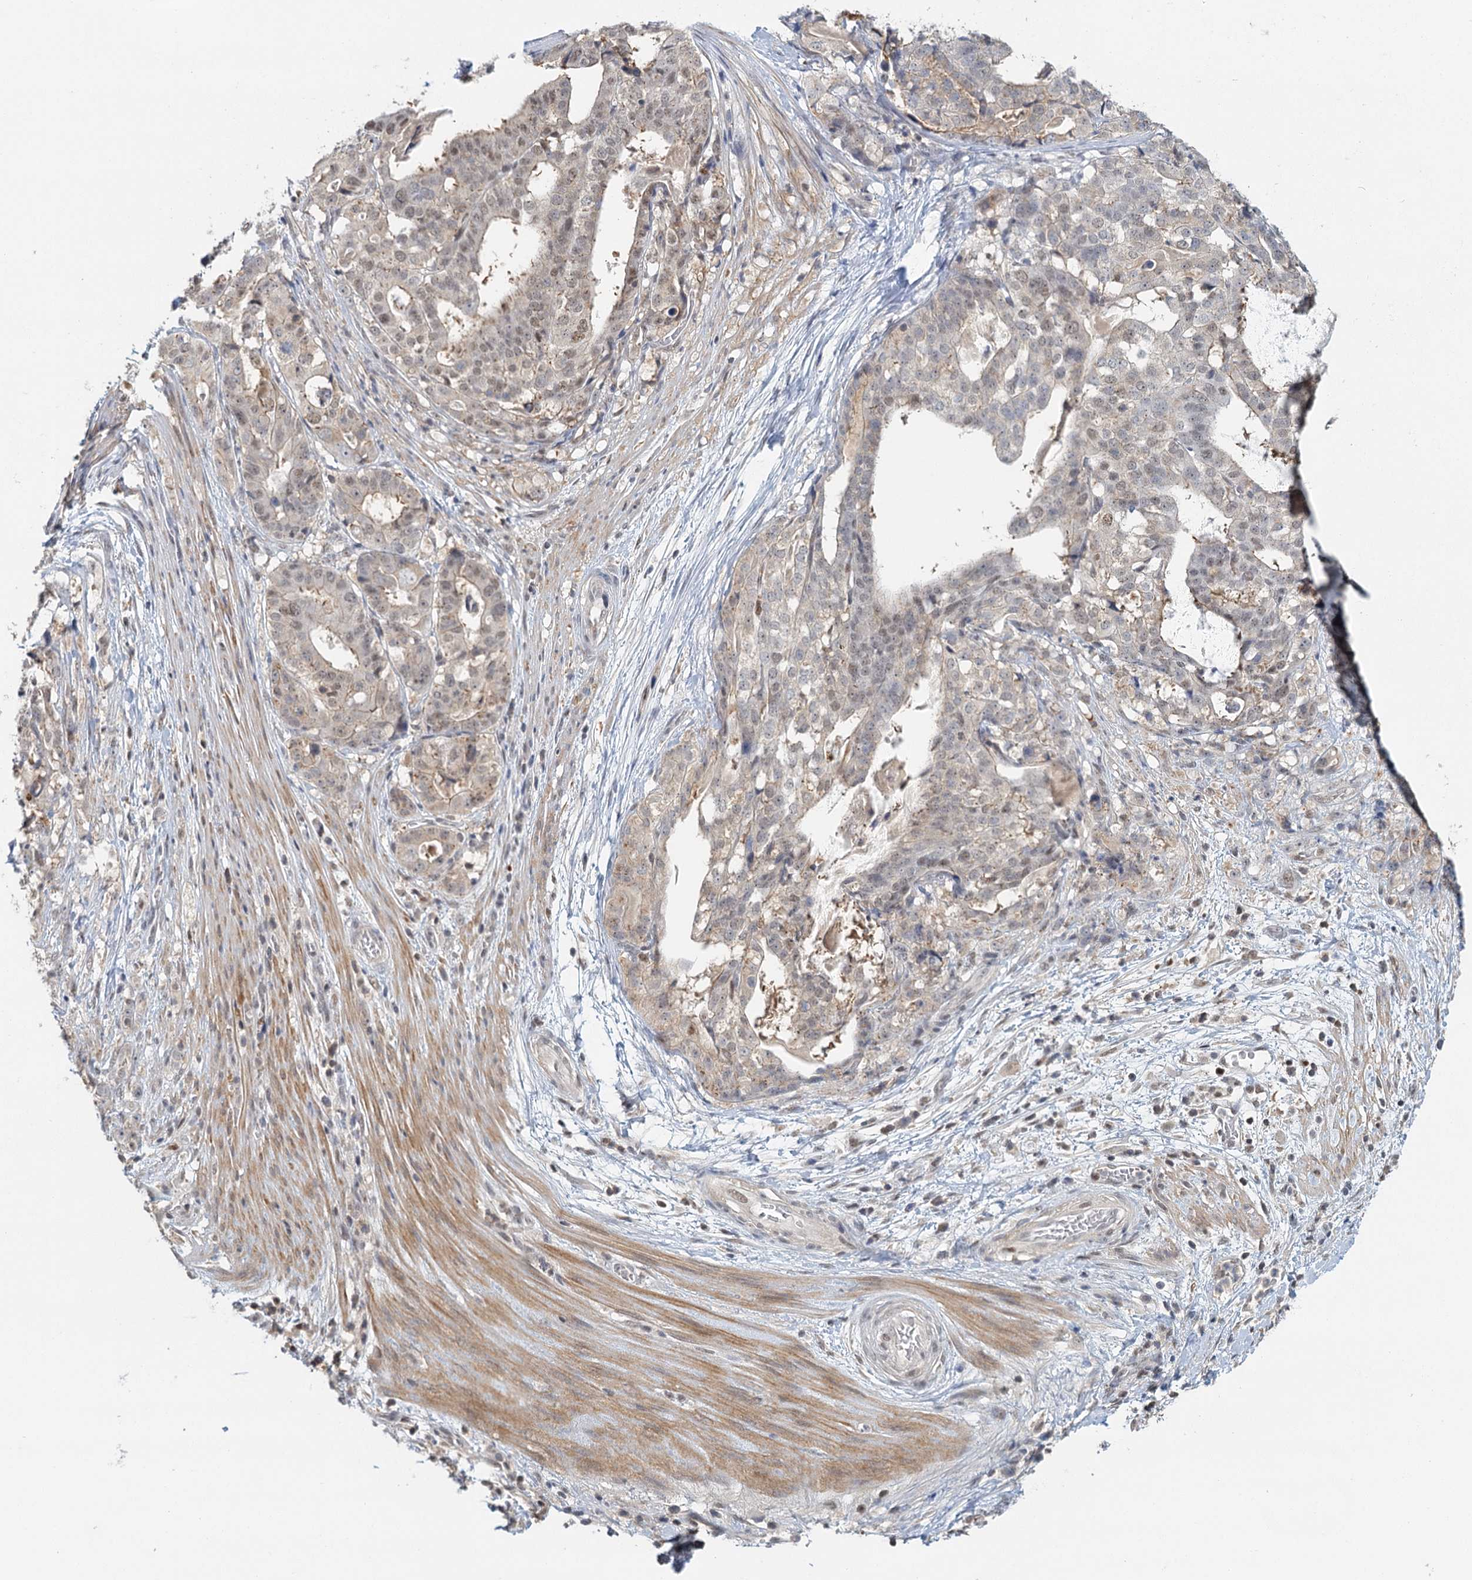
{"staining": {"intensity": "weak", "quantity": "<25%", "location": "nuclear"}, "tissue": "stomach cancer", "cell_type": "Tumor cells", "image_type": "cancer", "snomed": [{"axis": "morphology", "description": "Adenocarcinoma, NOS"}, {"axis": "topography", "description": "Stomach"}], "caption": "DAB immunohistochemical staining of stomach cancer (adenocarcinoma) displays no significant staining in tumor cells. The staining is performed using DAB (3,3'-diaminobenzidine) brown chromogen with nuclei counter-stained in using hematoxylin.", "gene": "GPATCH11", "patient": {"sex": "male", "age": 48}}